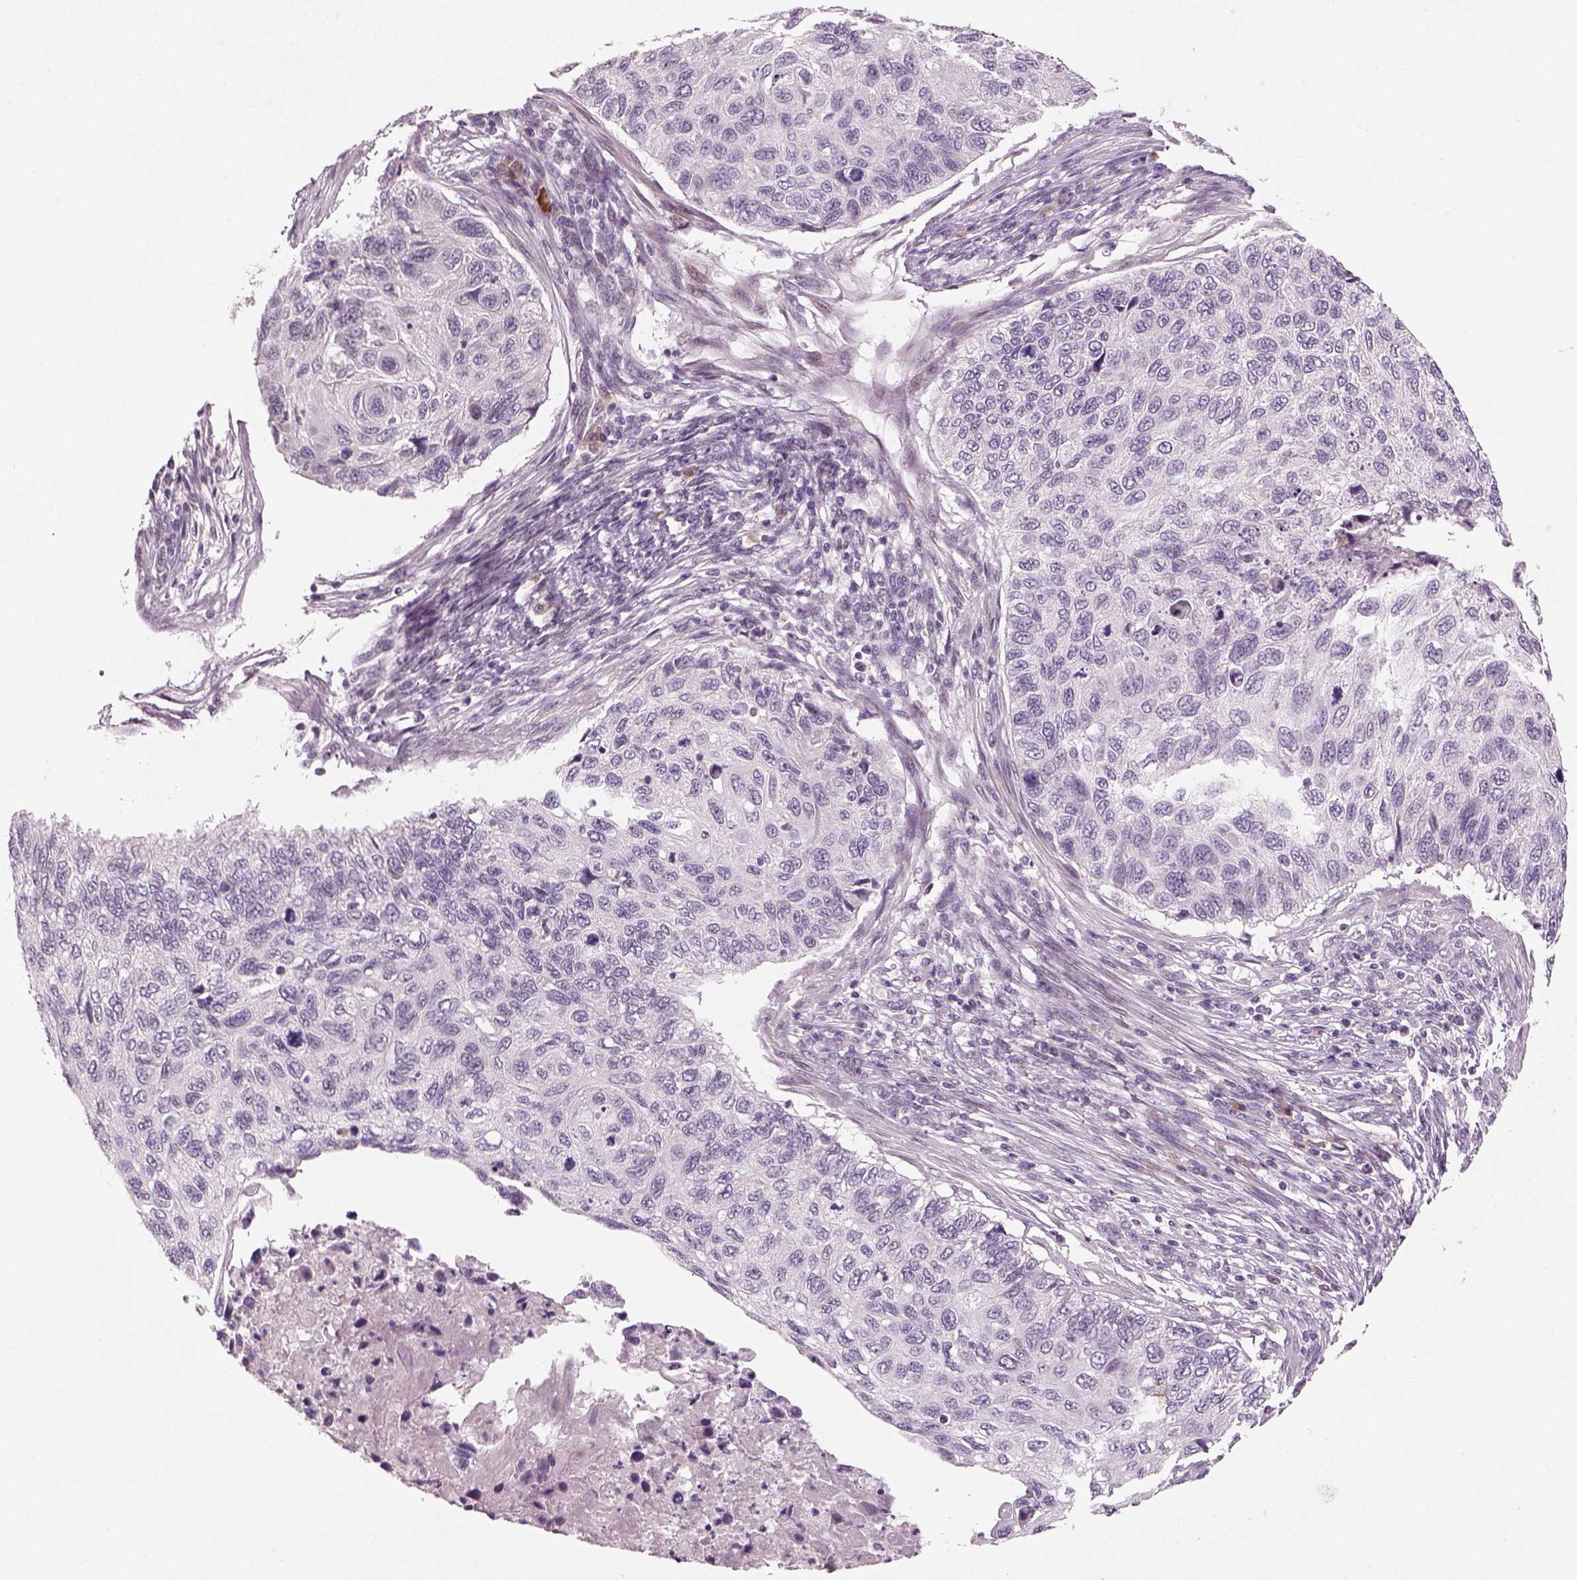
{"staining": {"intensity": "negative", "quantity": "none", "location": "none"}, "tissue": "cervical cancer", "cell_type": "Tumor cells", "image_type": "cancer", "snomed": [{"axis": "morphology", "description": "Squamous cell carcinoma, NOS"}, {"axis": "topography", "description": "Cervix"}], "caption": "This is an IHC image of human squamous cell carcinoma (cervical). There is no staining in tumor cells.", "gene": "PENK", "patient": {"sex": "female", "age": 70}}